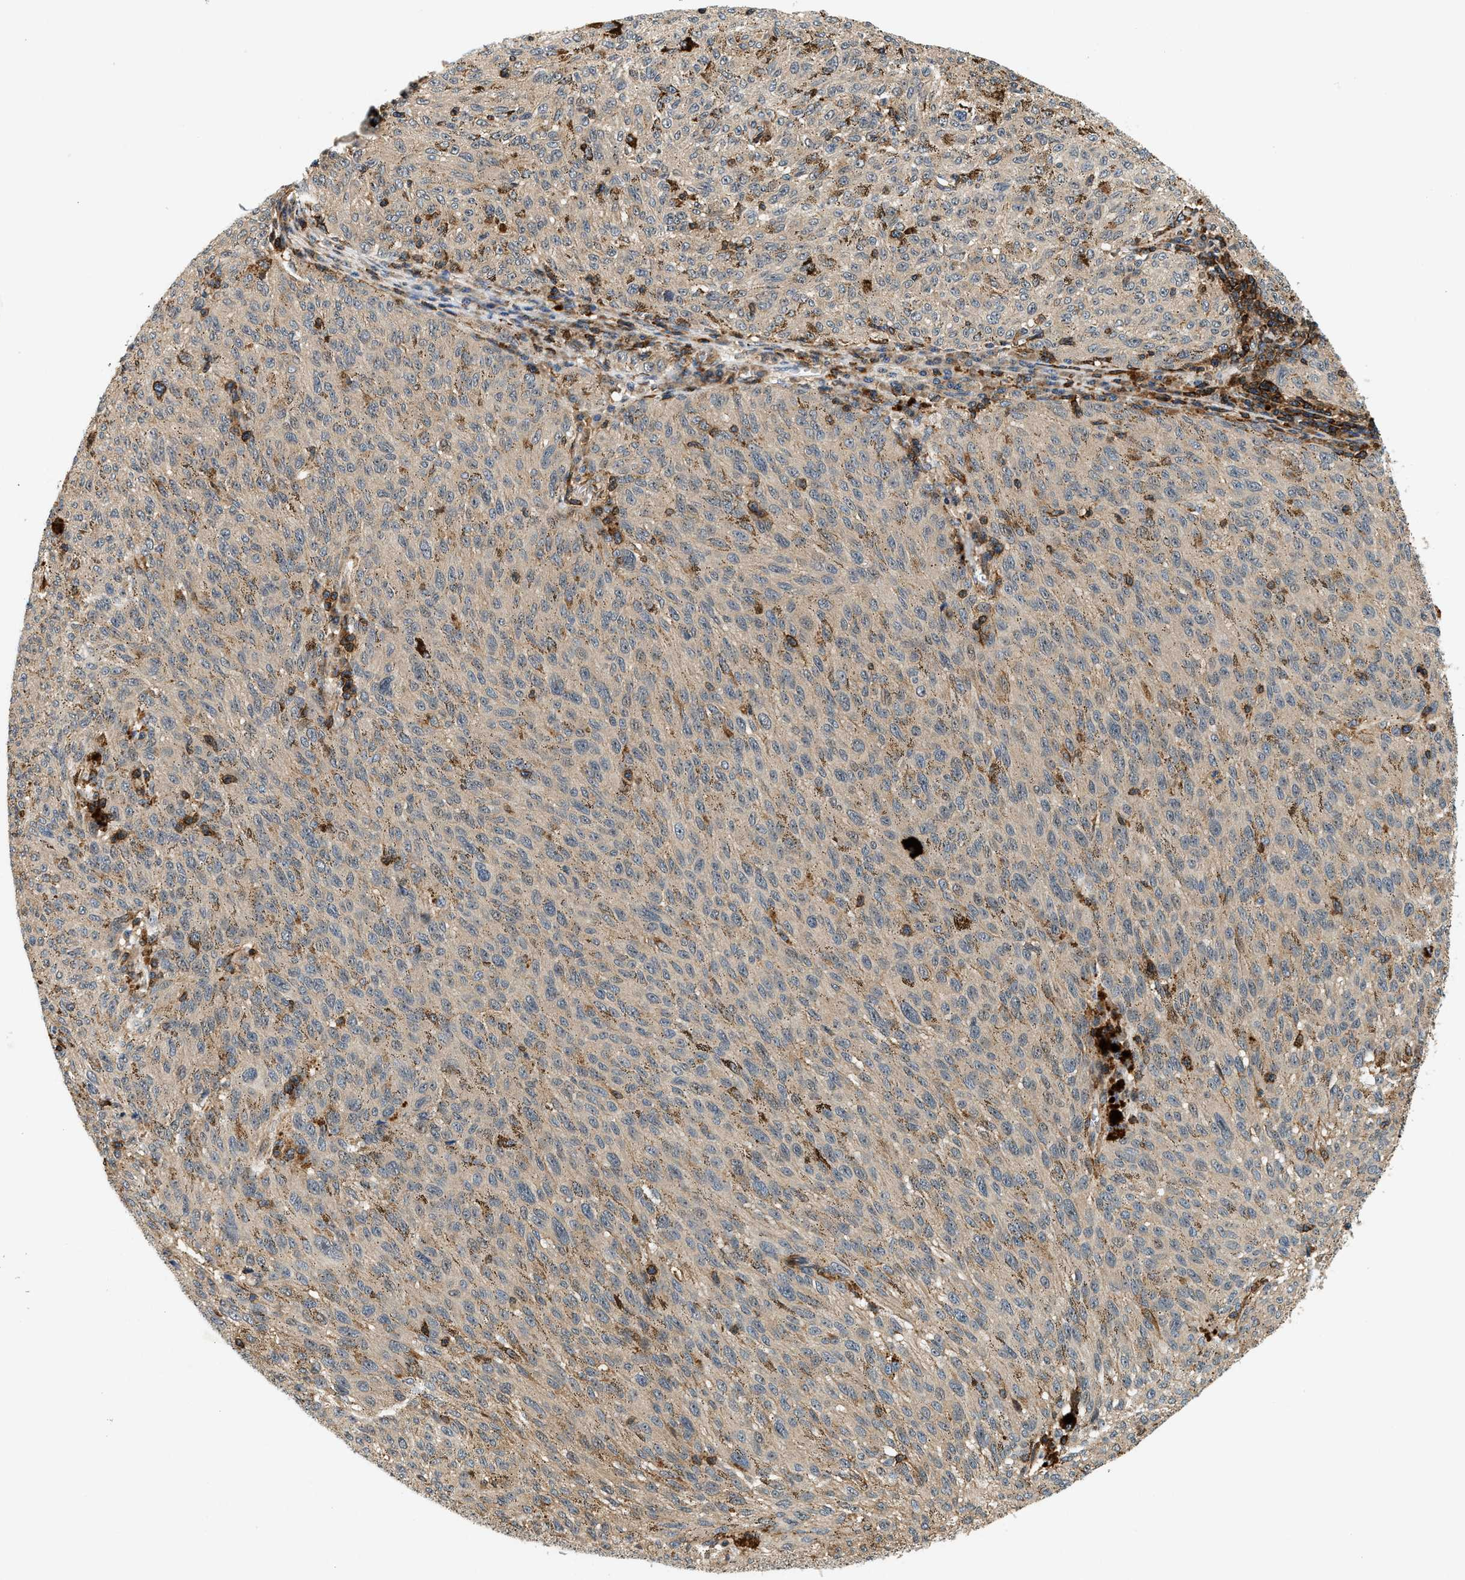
{"staining": {"intensity": "weak", "quantity": ">75%", "location": "cytoplasmic/membranous"}, "tissue": "melanoma", "cell_type": "Tumor cells", "image_type": "cancer", "snomed": [{"axis": "morphology", "description": "Malignant melanoma, NOS"}, {"axis": "topography", "description": "Skin"}], "caption": "Melanoma was stained to show a protein in brown. There is low levels of weak cytoplasmic/membranous expression in about >75% of tumor cells.", "gene": "SAMD9", "patient": {"sex": "female", "age": 72}}